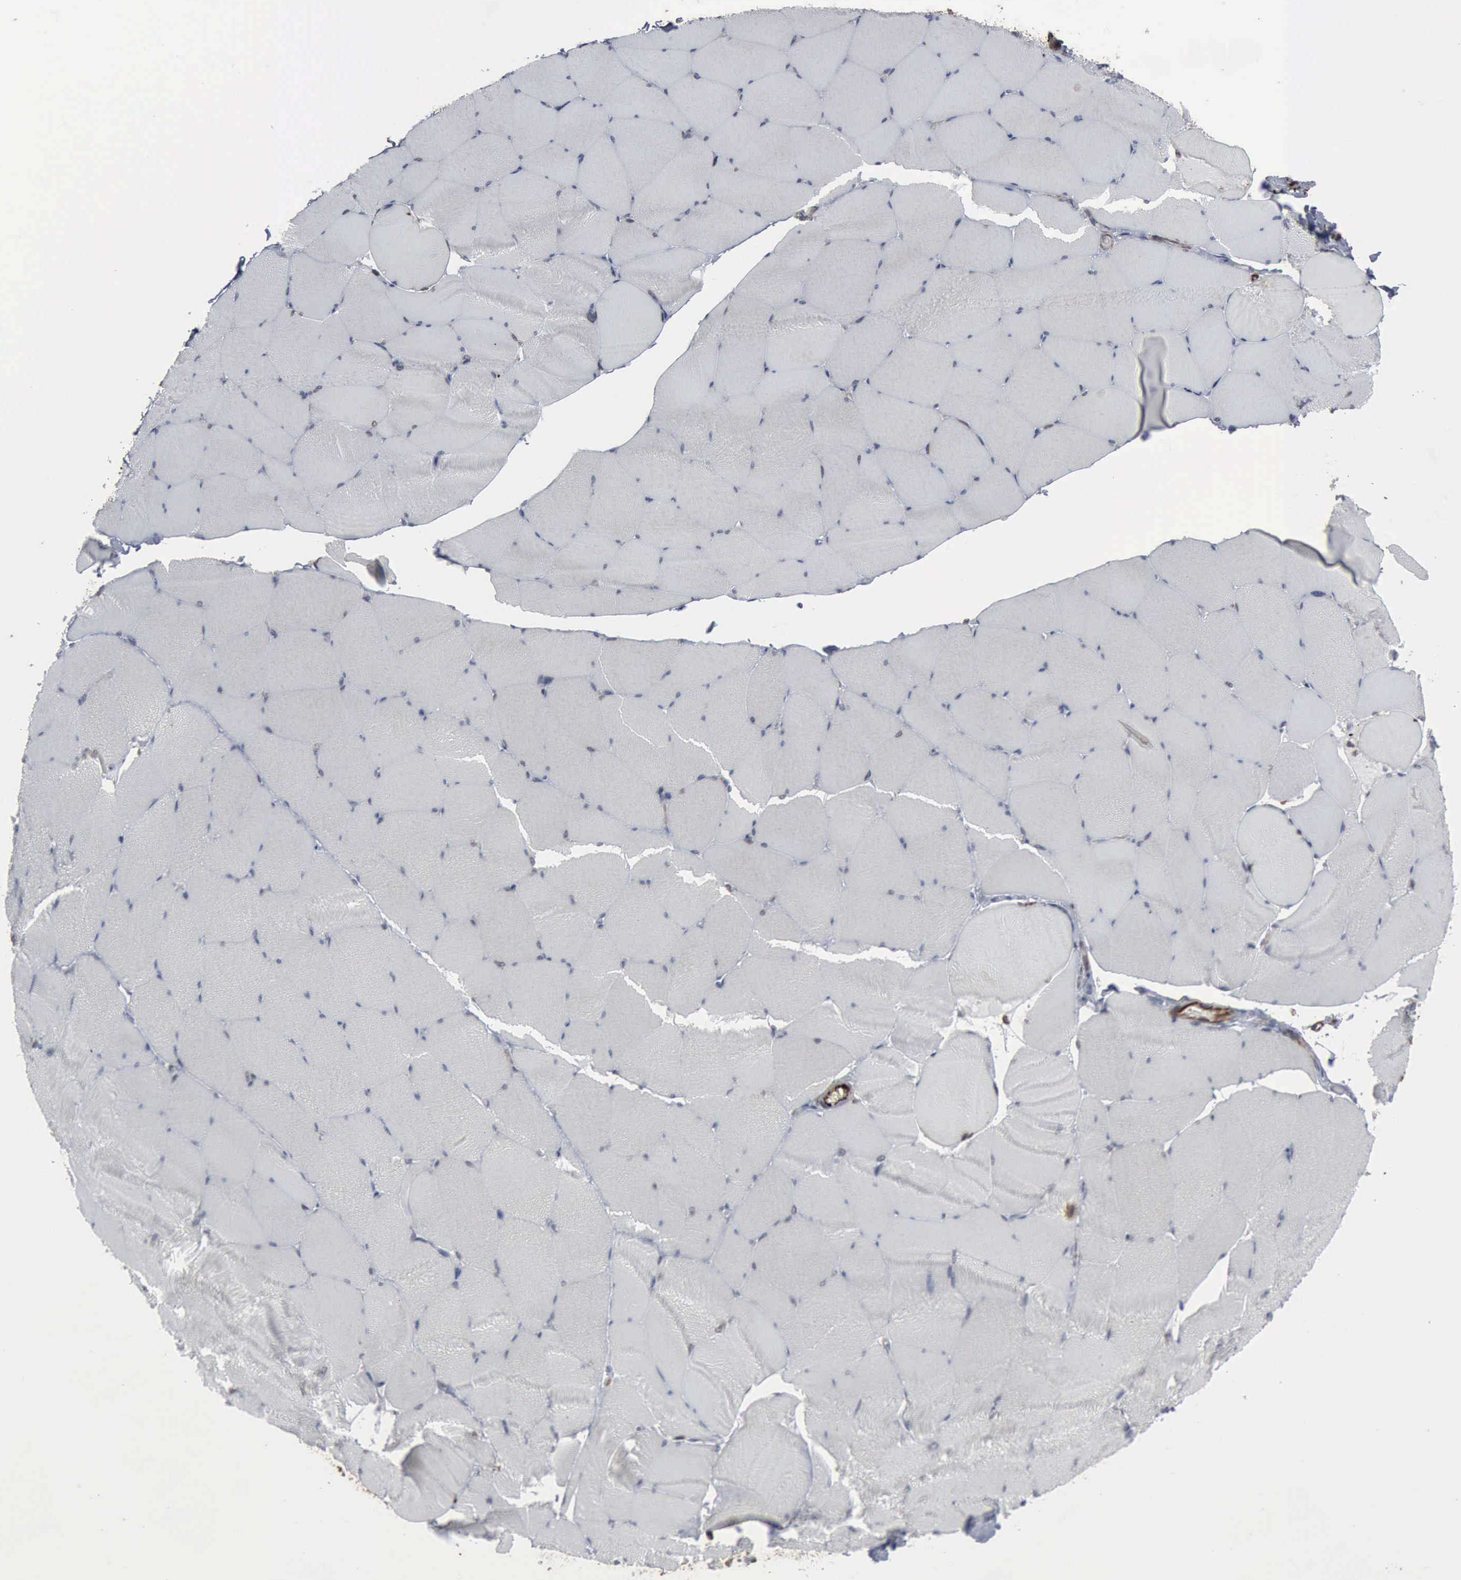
{"staining": {"intensity": "moderate", "quantity": "<25%", "location": "nuclear"}, "tissue": "skeletal muscle", "cell_type": "Myocytes", "image_type": "normal", "snomed": [{"axis": "morphology", "description": "Normal tissue, NOS"}, {"axis": "topography", "description": "Skeletal muscle"}, {"axis": "topography", "description": "Salivary gland"}], "caption": "Immunohistochemical staining of benign human skeletal muscle demonstrates low levels of moderate nuclear positivity in about <25% of myocytes. Nuclei are stained in blue.", "gene": "CCNE1", "patient": {"sex": "male", "age": 62}}